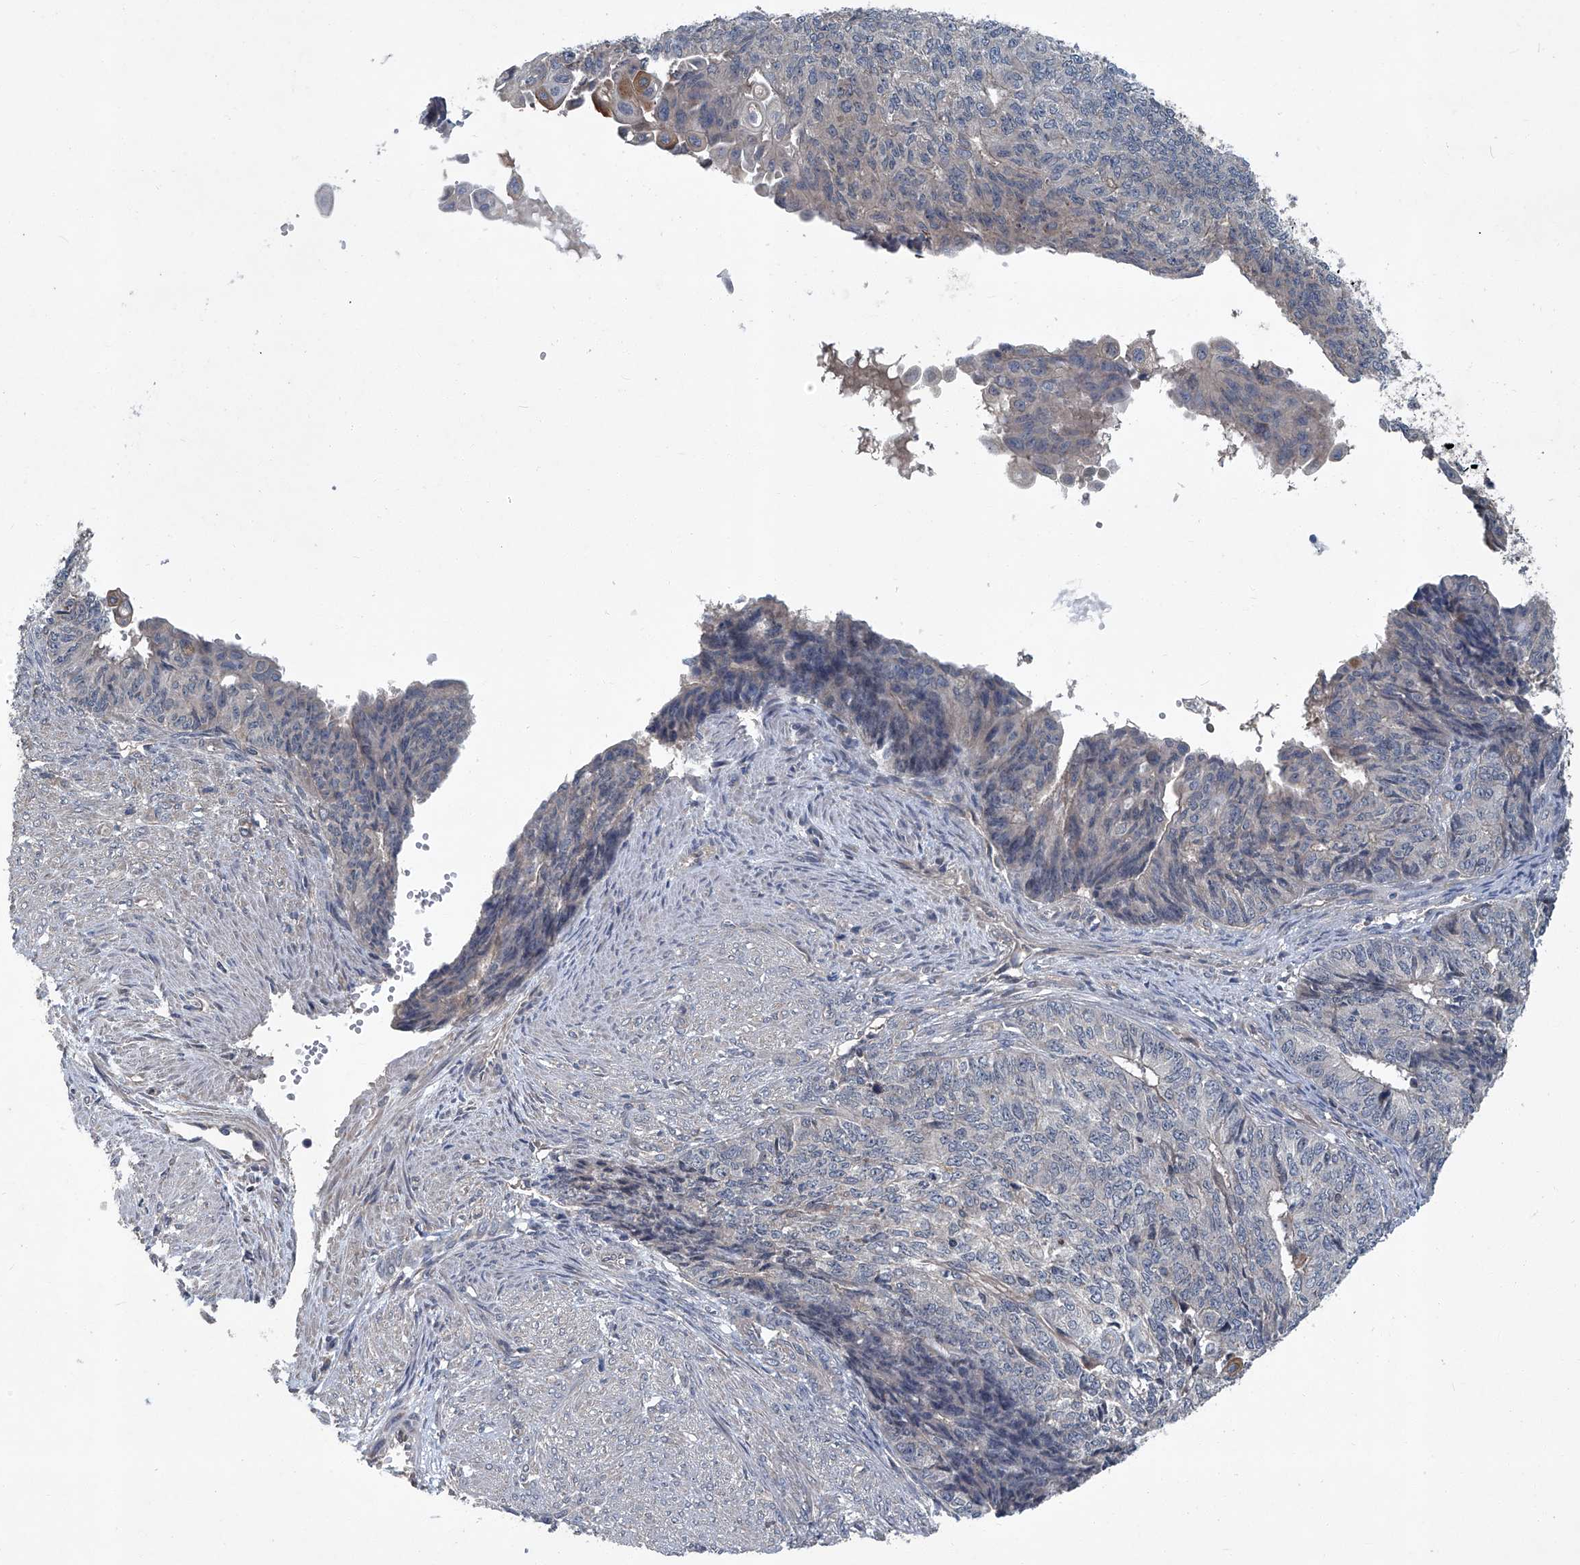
{"staining": {"intensity": "moderate", "quantity": "<25%", "location": "cytoplasmic/membranous"}, "tissue": "endometrial cancer", "cell_type": "Tumor cells", "image_type": "cancer", "snomed": [{"axis": "morphology", "description": "Adenocarcinoma, NOS"}, {"axis": "topography", "description": "Endometrium"}], "caption": "A photomicrograph showing moderate cytoplasmic/membranous expression in about <25% of tumor cells in endometrial cancer, as visualized by brown immunohistochemical staining.", "gene": "ANKRD34A", "patient": {"sex": "female", "age": 32}}